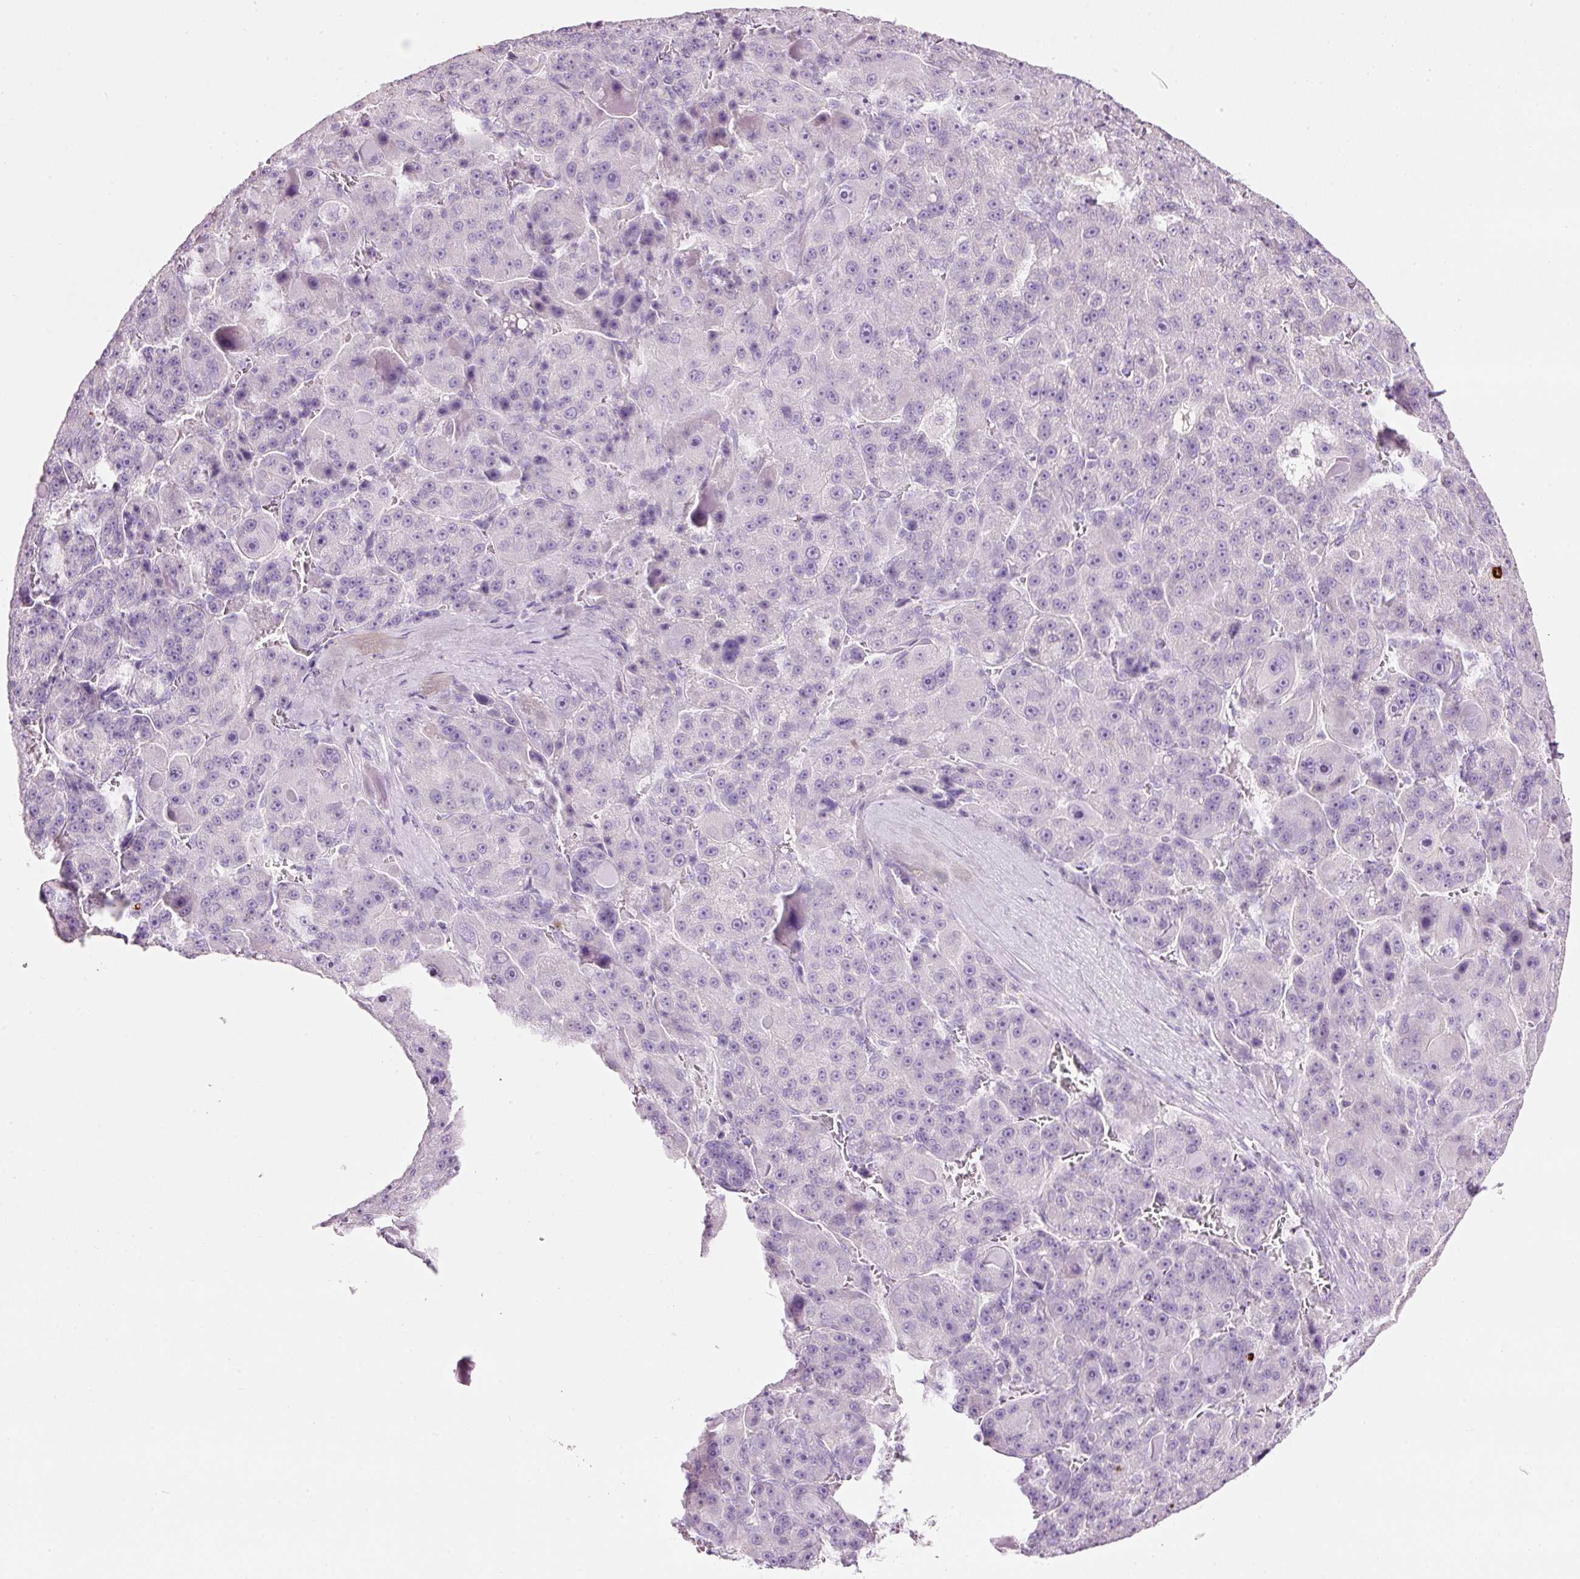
{"staining": {"intensity": "negative", "quantity": "none", "location": "none"}, "tissue": "liver cancer", "cell_type": "Tumor cells", "image_type": "cancer", "snomed": [{"axis": "morphology", "description": "Carcinoma, Hepatocellular, NOS"}, {"axis": "topography", "description": "Liver"}], "caption": "An image of human liver cancer is negative for staining in tumor cells. Brightfield microscopy of IHC stained with DAB (3,3'-diaminobenzidine) (brown) and hematoxylin (blue), captured at high magnification.", "gene": "CMA1", "patient": {"sex": "male", "age": 76}}